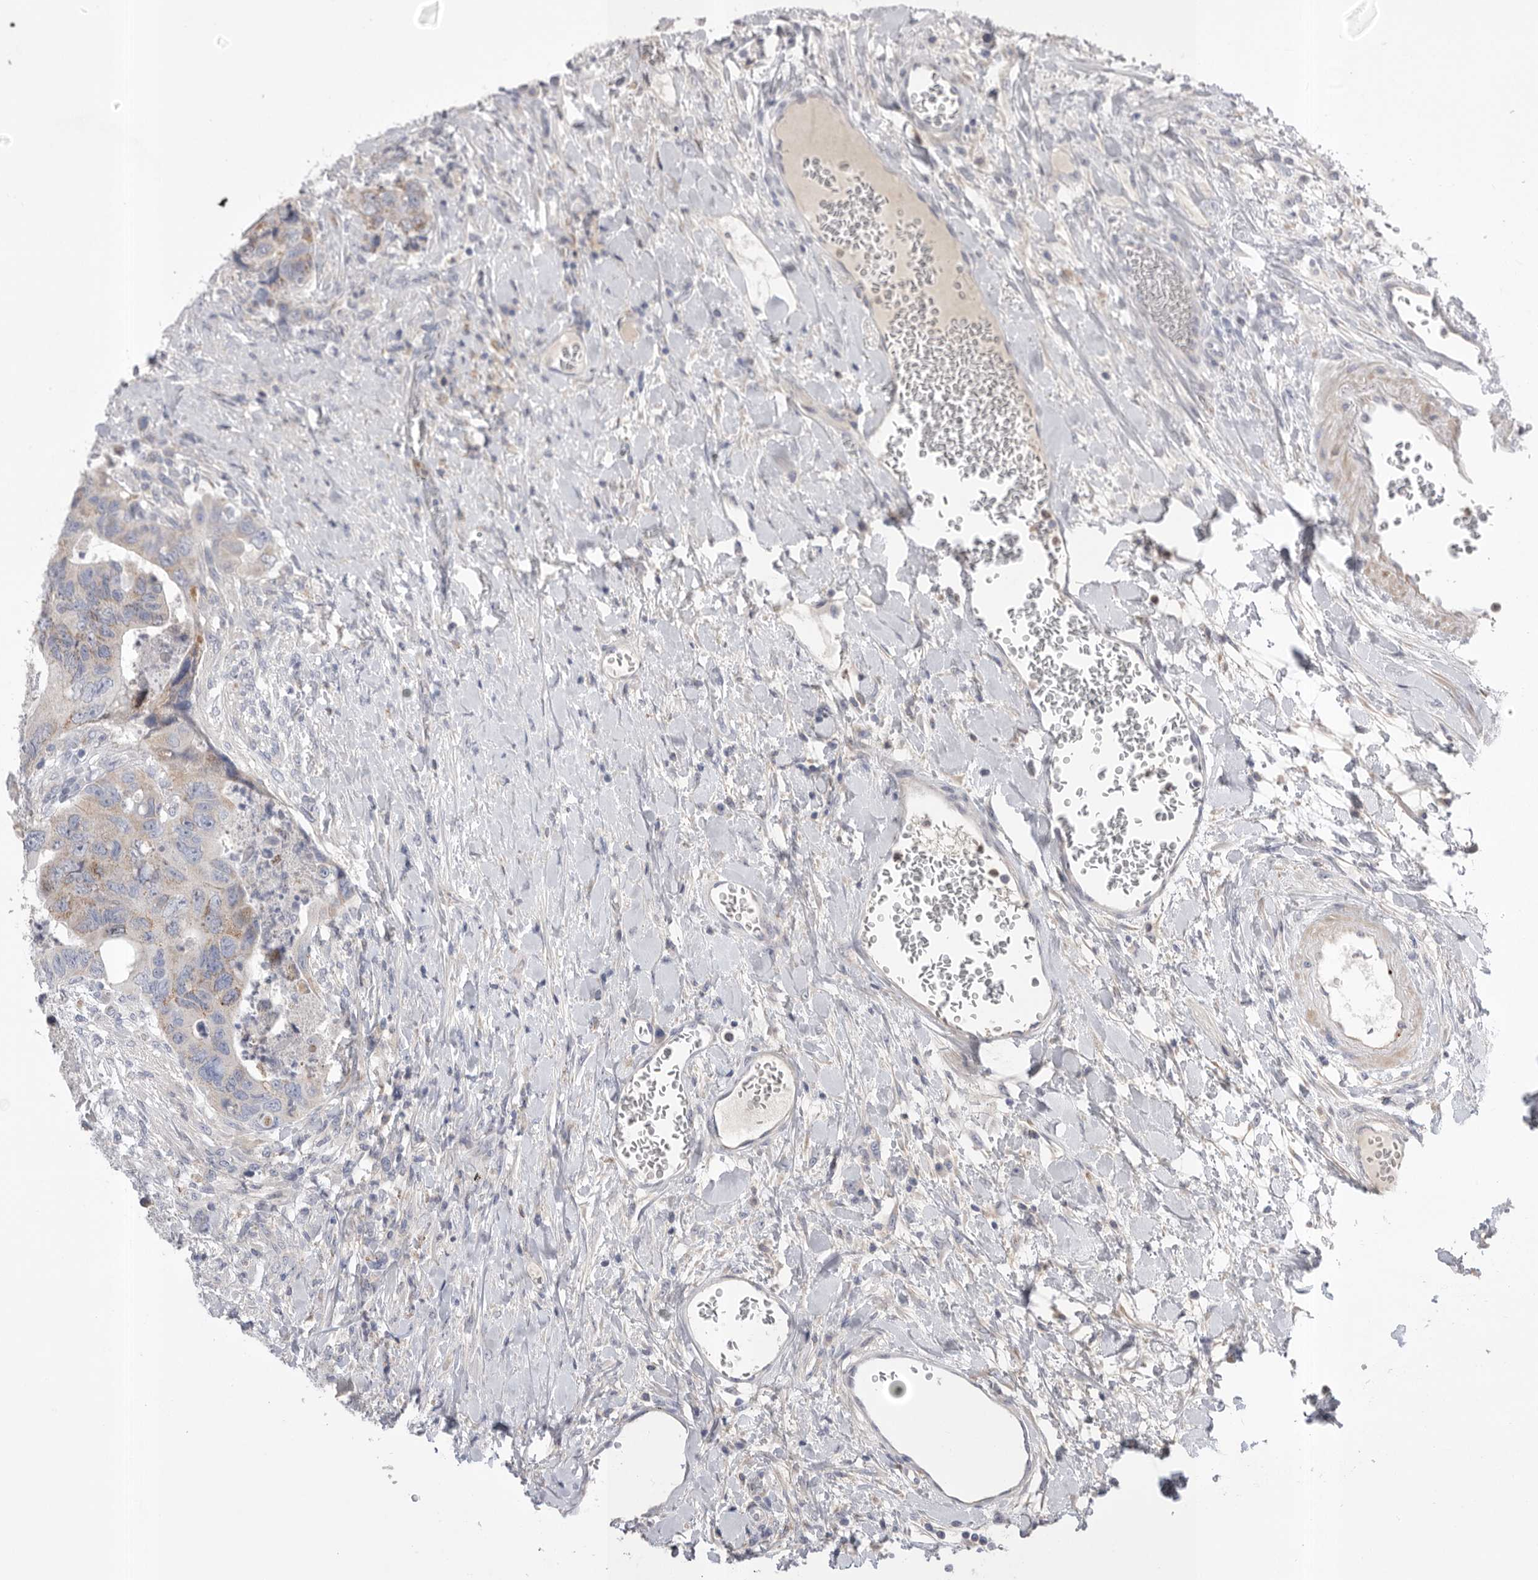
{"staining": {"intensity": "weak", "quantity": "<25%", "location": "cytoplasmic/membranous"}, "tissue": "colorectal cancer", "cell_type": "Tumor cells", "image_type": "cancer", "snomed": [{"axis": "morphology", "description": "Adenocarcinoma, NOS"}, {"axis": "topography", "description": "Rectum"}], "caption": "Tumor cells show no significant protein staining in colorectal cancer (adenocarcinoma).", "gene": "CCDC126", "patient": {"sex": "male", "age": 63}}